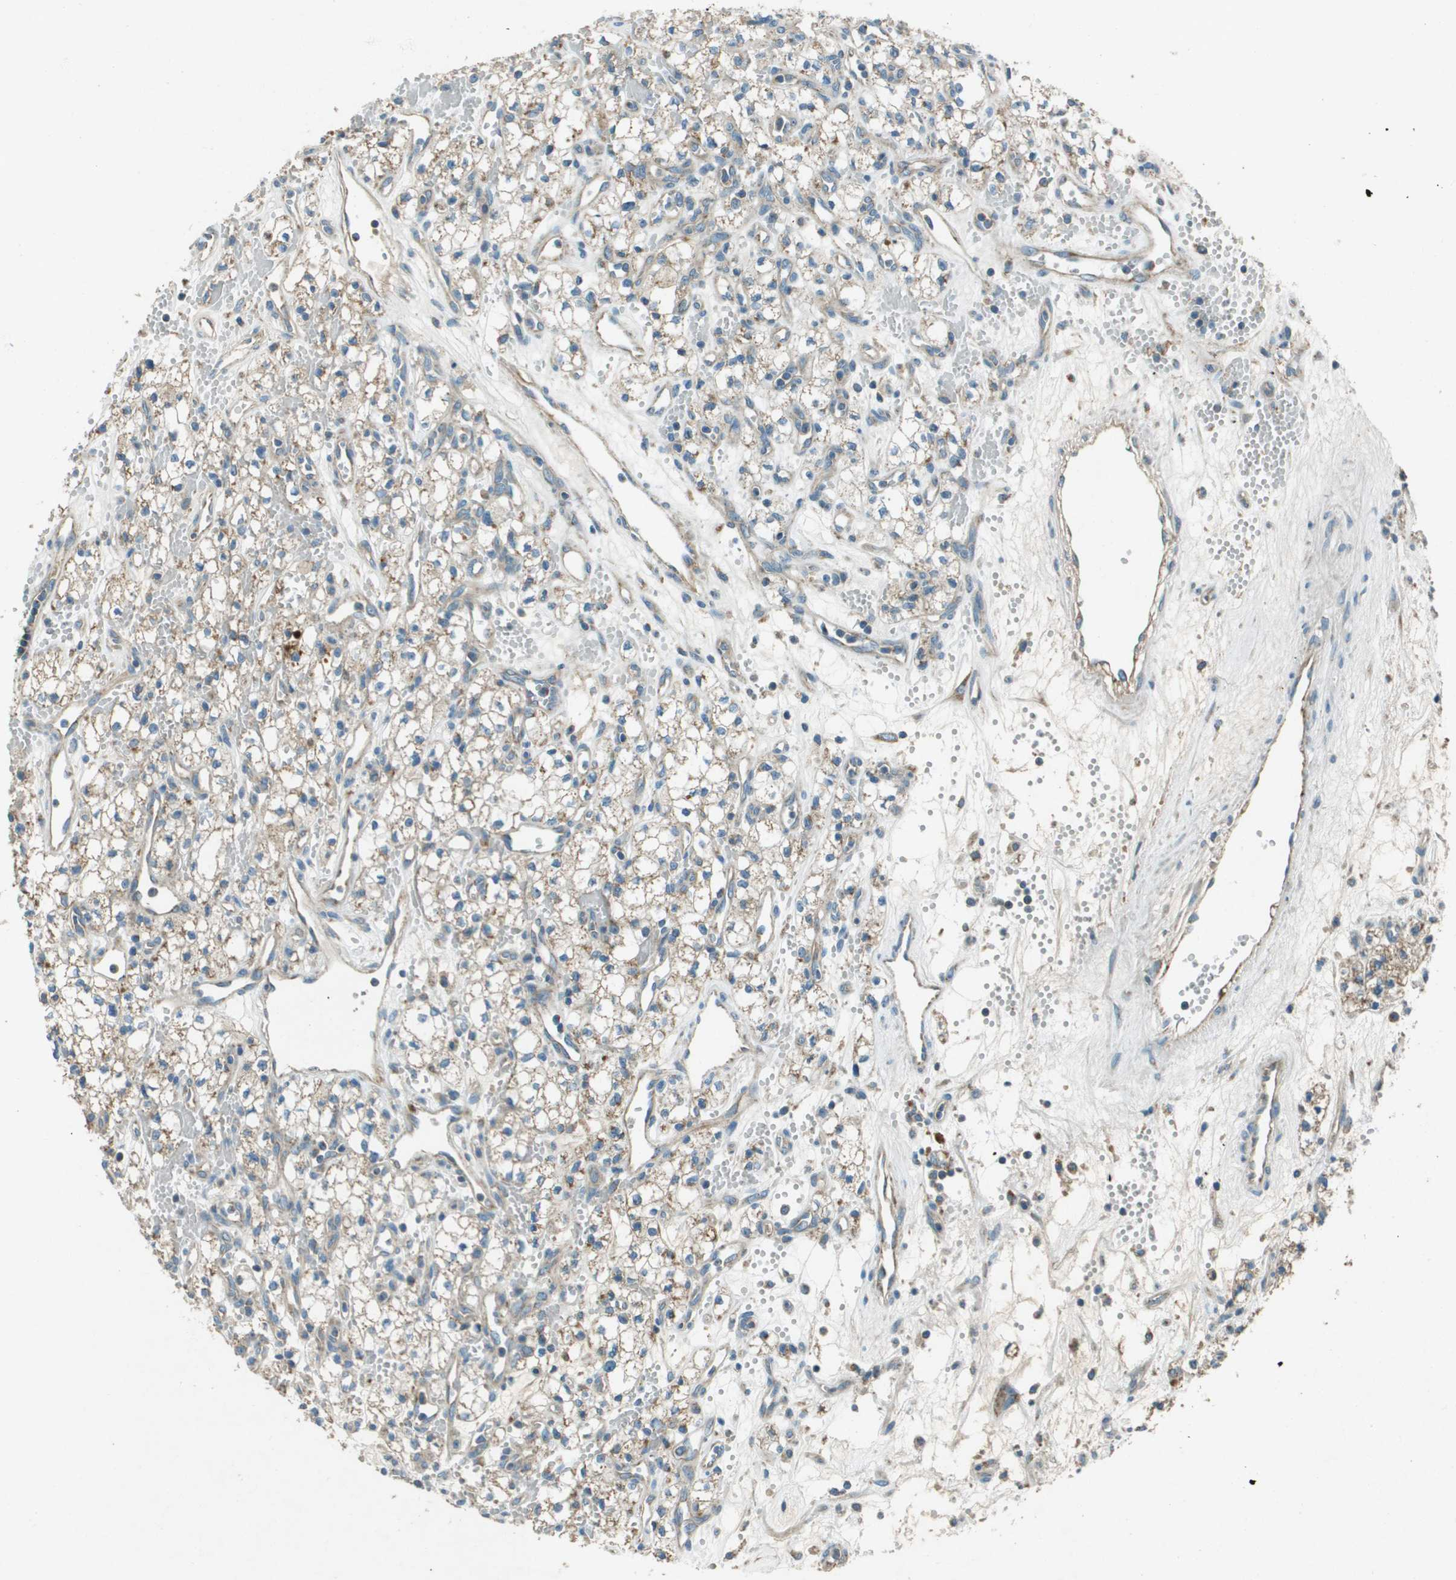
{"staining": {"intensity": "weak", "quantity": ">75%", "location": "cytoplasmic/membranous"}, "tissue": "renal cancer", "cell_type": "Tumor cells", "image_type": "cancer", "snomed": [{"axis": "morphology", "description": "Adenocarcinoma, NOS"}, {"axis": "topography", "description": "Kidney"}], "caption": "Brown immunohistochemical staining in human renal cancer displays weak cytoplasmic/membranous expression in approximately >75% of tumor cells.", "gene": "MIGA1", "patient": {"sex": "male", "age": 59}}